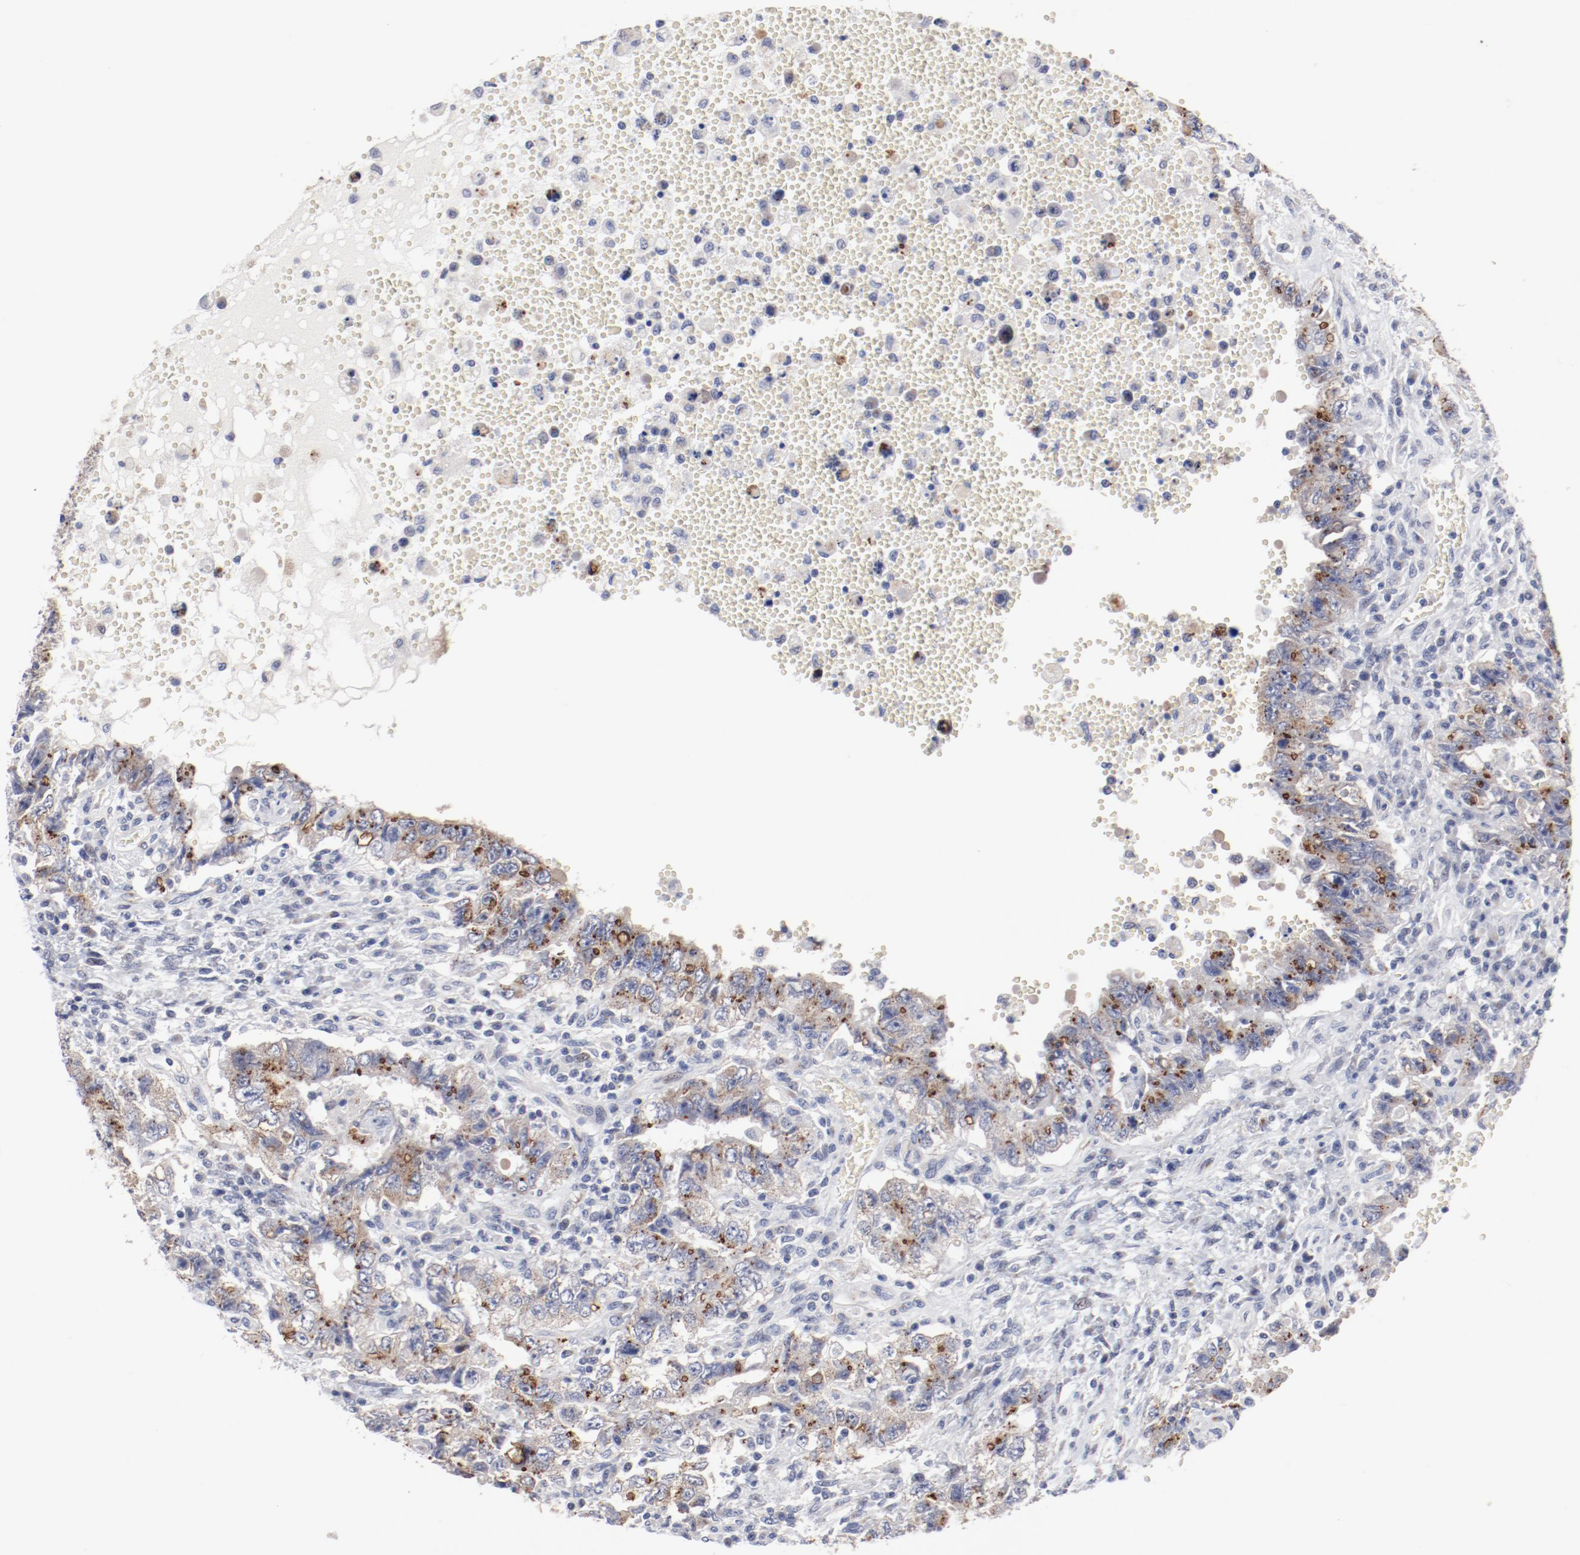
{"staining": {"intensity": "moderate", "quantity": "25%-75%", "location": "cytoplasmic/membranous"}, "tissue": "testis cancer", "cell_type": "Tumor cells", "image_type": "cancer", "snomed": [{"axis": "morphology", "description": "Carcinoma, Embryonal, NOS"}, {"axis": "topography", "description": "Testis"}], "caption": "Immunohistochemistry (IHC) of testis embryonal carcinoma demonstrates medium levels of moderate cytoplasmic/membranous staining in approximately 25%-75% of tumor cells.", "gene": "GPR143", "patient": {"sex": "male", "age": 26}}